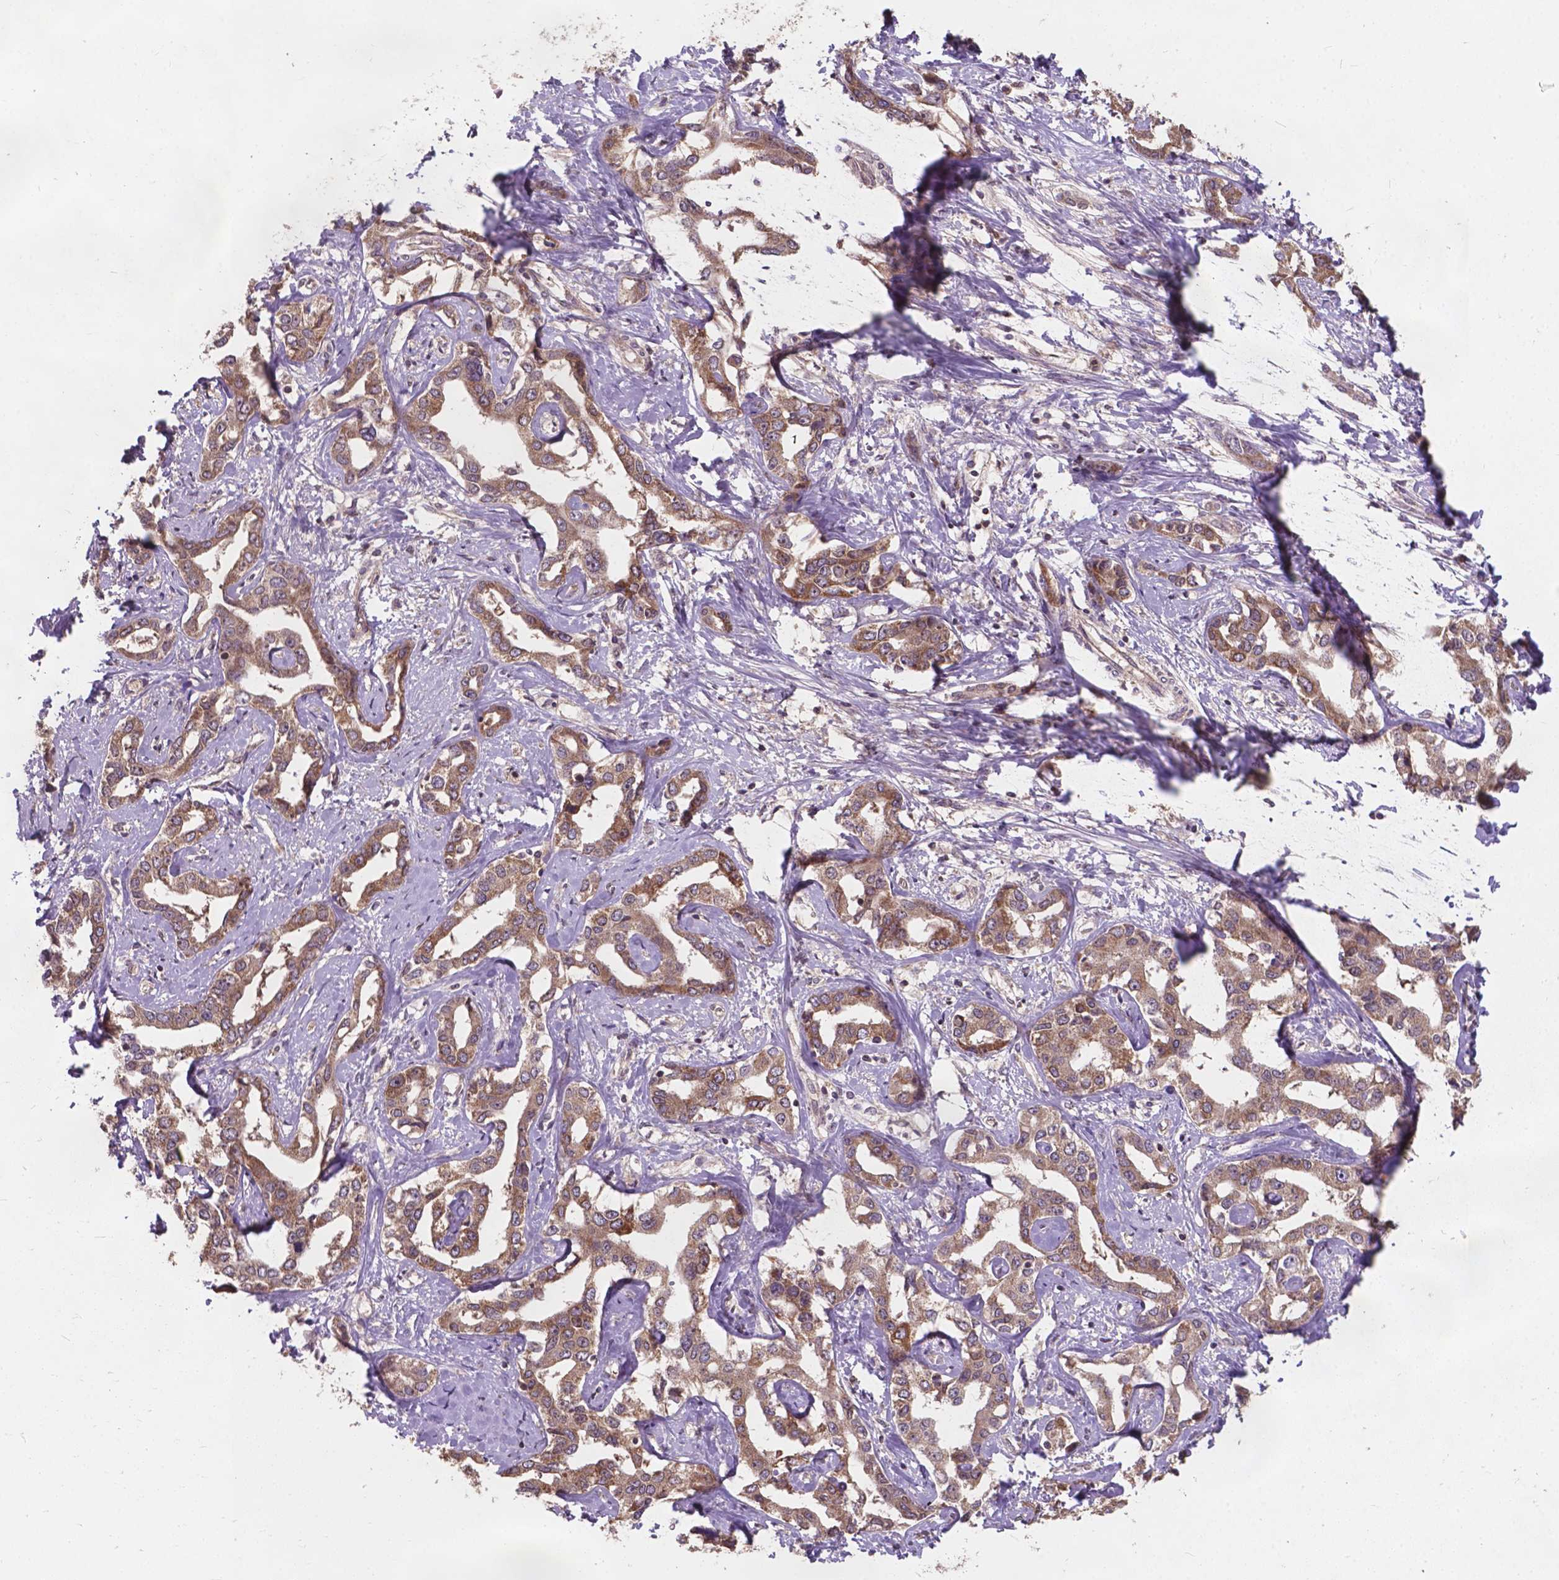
{"staining": {"intensity": "moderate", "quantity": ">75%", "location": "cytoplasmic/membranous"}, "tissue": "liver cancer", "cell_type": "Tumor cells", "image_type": "cancer", "snomed": [{"axis": "morphology", "description": "Cholangiocarcinoma"}, {"axis": "topography", "description": "Liver"}], "caption": "Protein expression analysis of liver cholangiocarcinoma shows moderate cytoplasmic/membranous positivity in approximately >75% of tumor cells. Using DAB (brown) and hematoxylin (blue) stains, captured at high magnification using brightfield microscopy.", "gene": "MRPL33", "patient": {"sex": "male", "age": 59}}